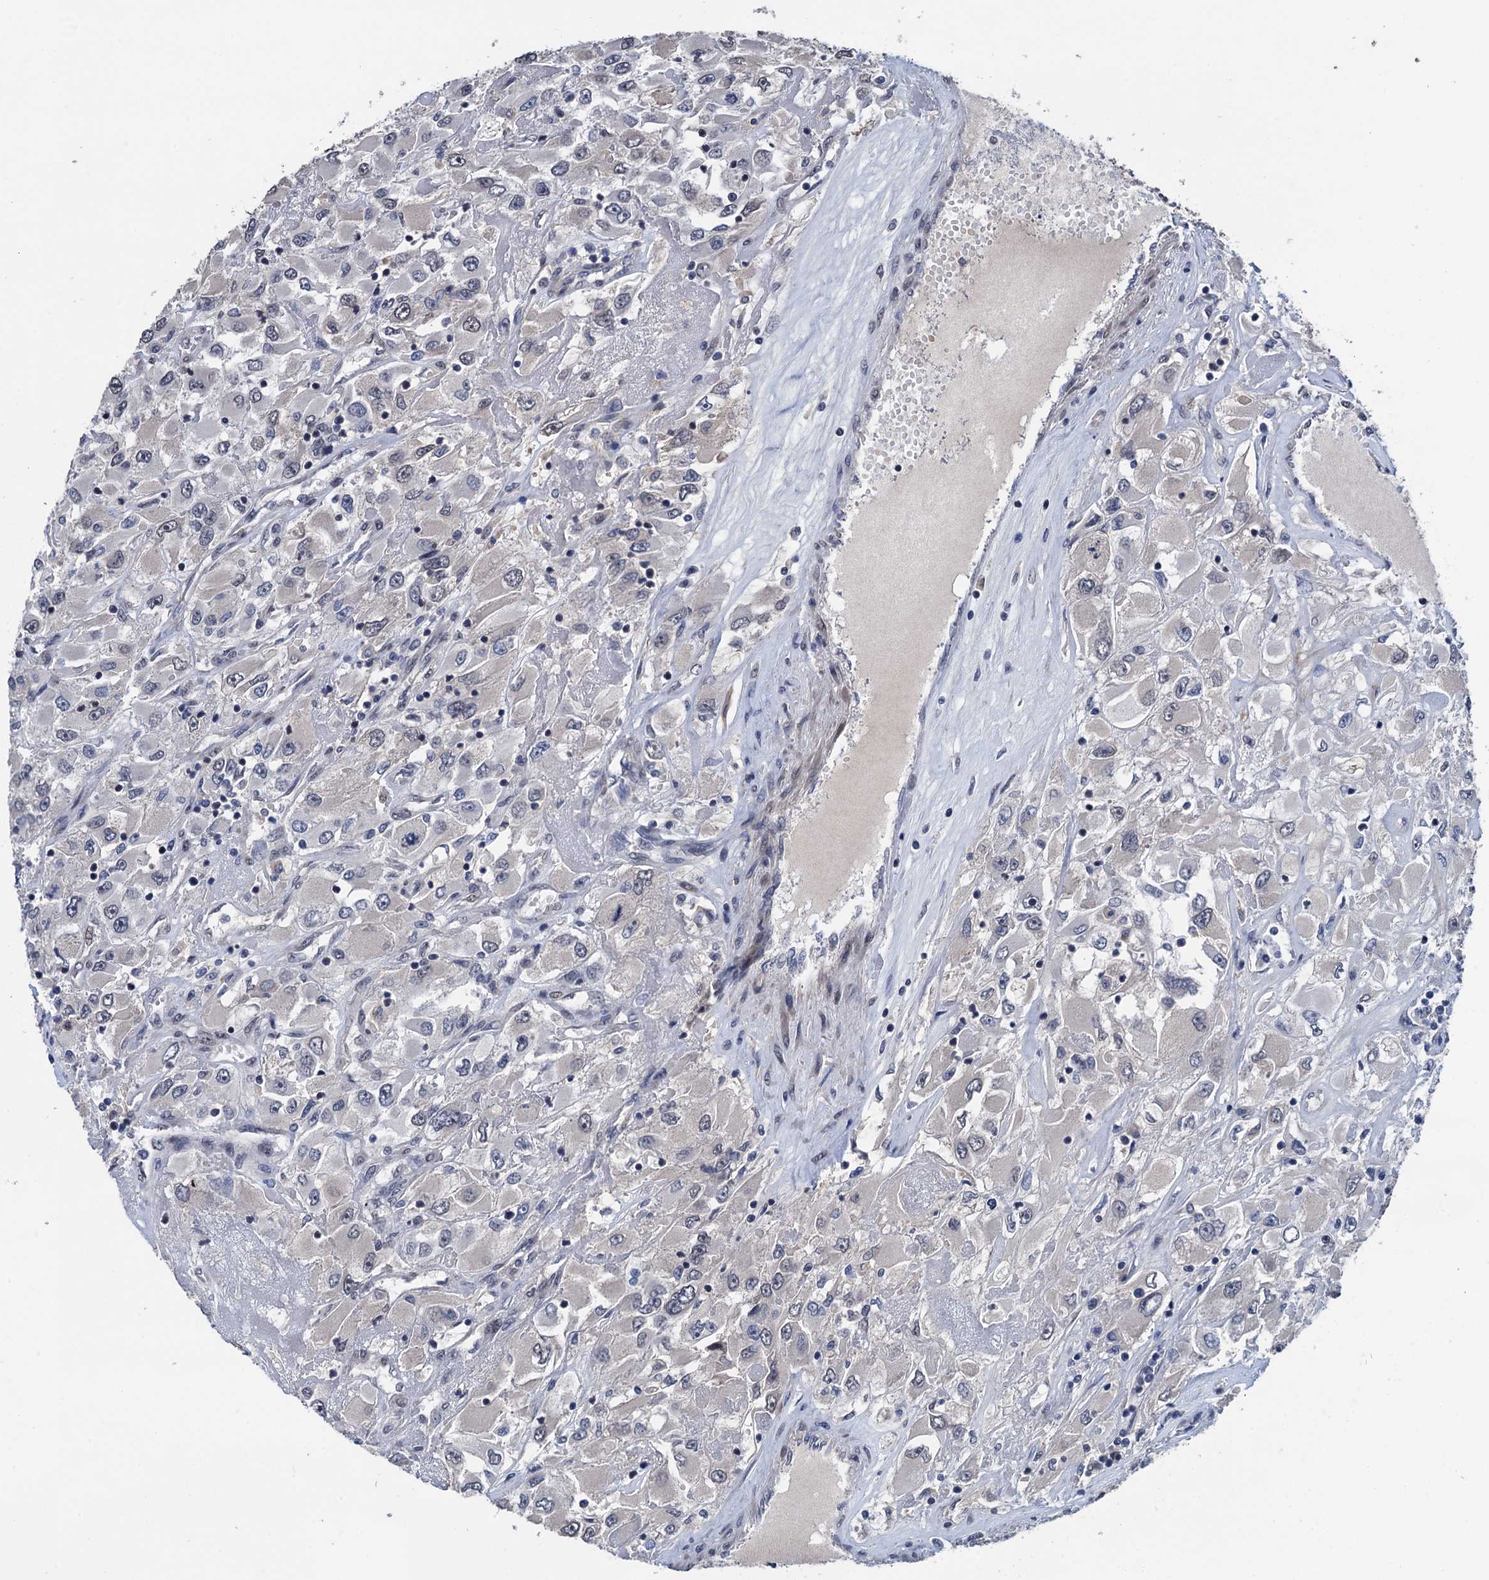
{"staining": {"intensity": "negative", "quantity": "none", "location": "none"}, "tissue": "renal cancer", "cell_type": "Tumor cells", "image_type": "cancer", "snomed": [{"axis": "morphology", "description": "Adenocarcinoma, NOS"}, {"axis": "topography", "description": "Kidney"}], "caption": "Immunohistochemistry (IHC) histopathology image of human renal adenocarcinoma stained for a protein (brown), which demonstrates no positivity in tumor cells.", "gene": "ART5", "patient": {"sex": "female", "age": 52}}